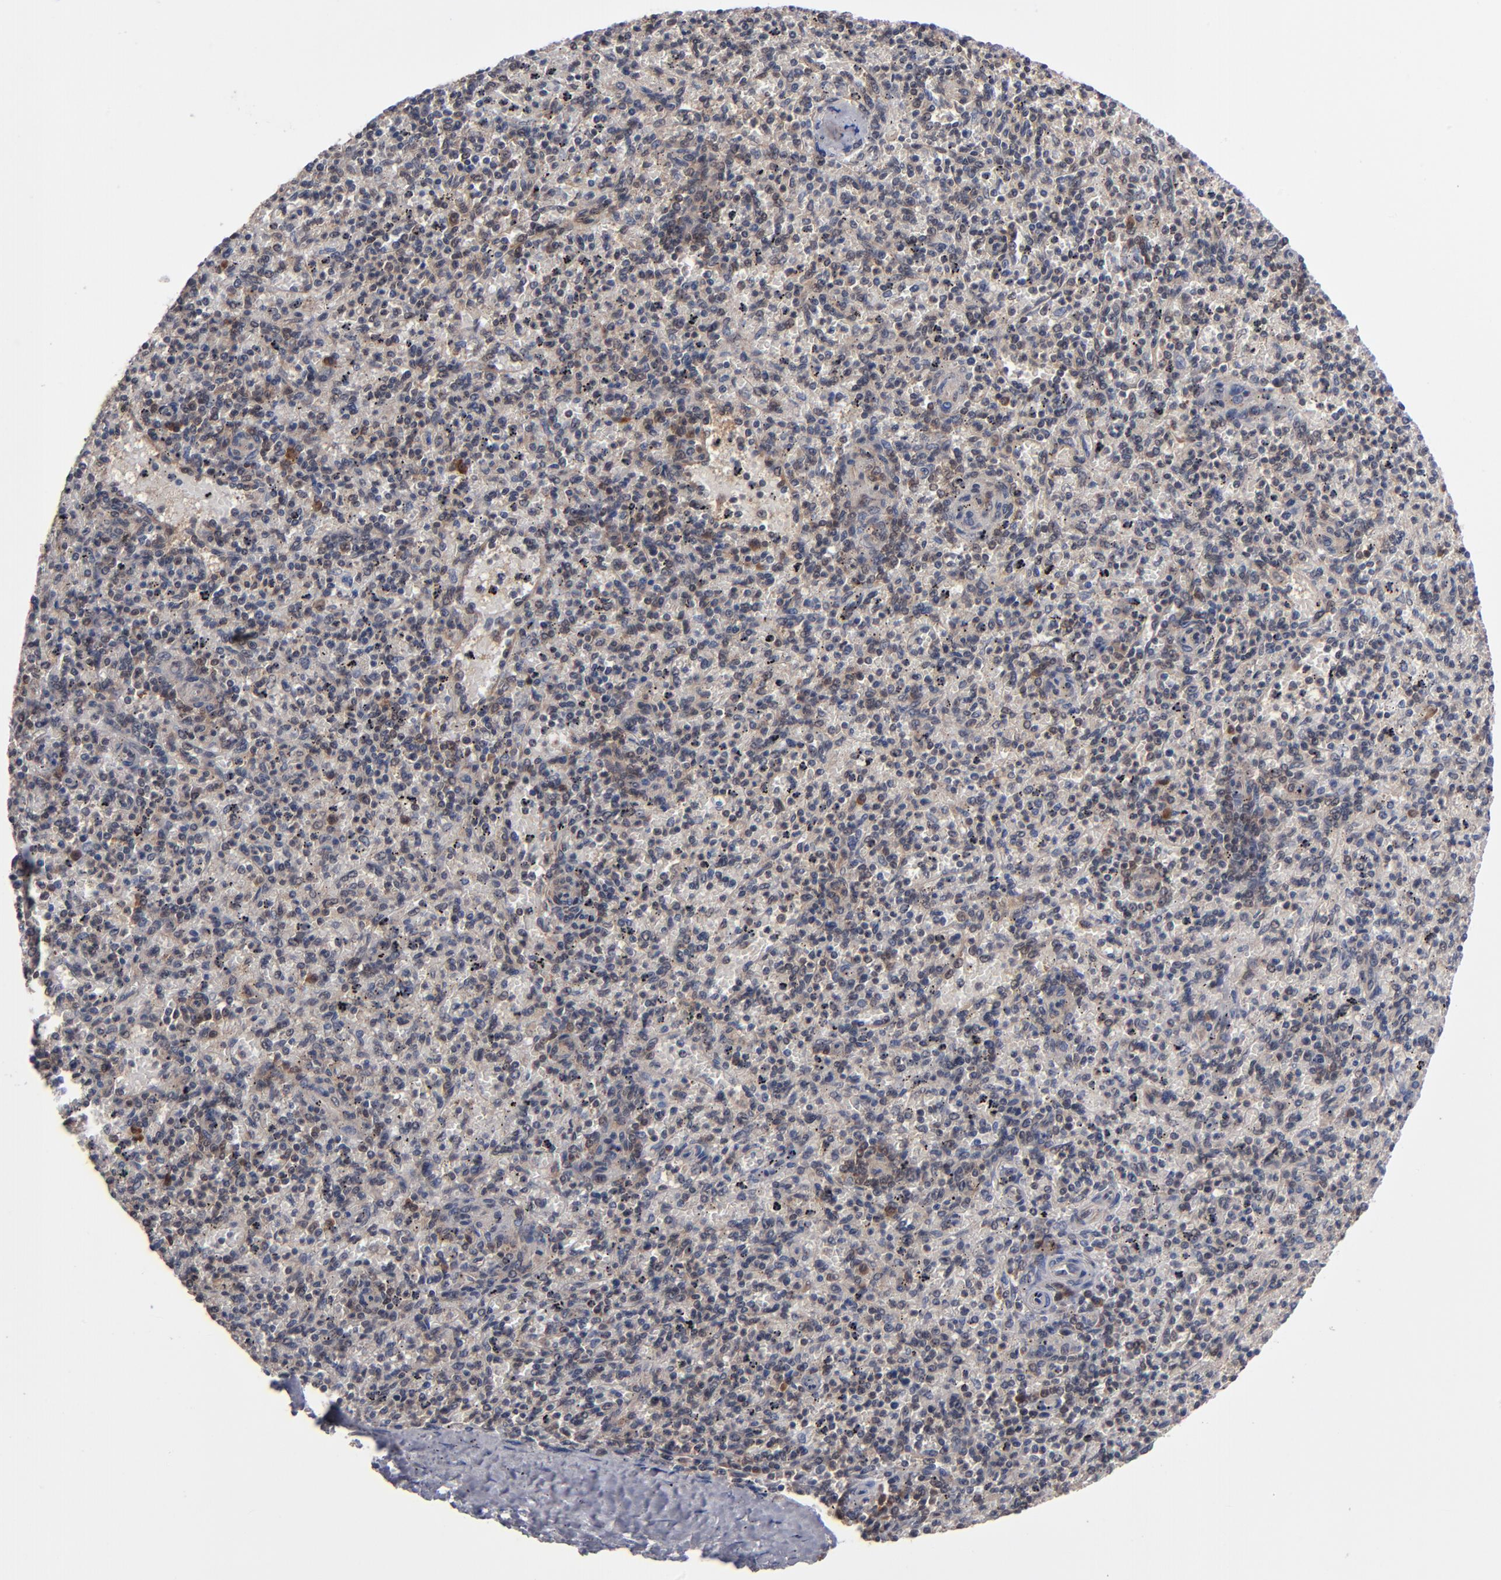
{"staining": {"intensity": "moderate", "quantity": ">75%", "location": "cytoplasmic/membranous"}, "tissue": "spleen", "cell_type": "Cells in red pulp", "image_type": "normal", "snomed": [{"axis": "morphology", "description": "Normal tissue, NOS"}, {"axis": "topography", "description": "Spleen"}], "caption": "Immunohistochemical staining of unremarkable spleen displays moderate cytoplasmic/membranous protein positivity in about >75% of cells in red pulp. Immunohistochemistry stains the protein in brown and the nuclei are stained blue.", "gene": "ALG13", "patient": {"sex": "male", "age": 72}}